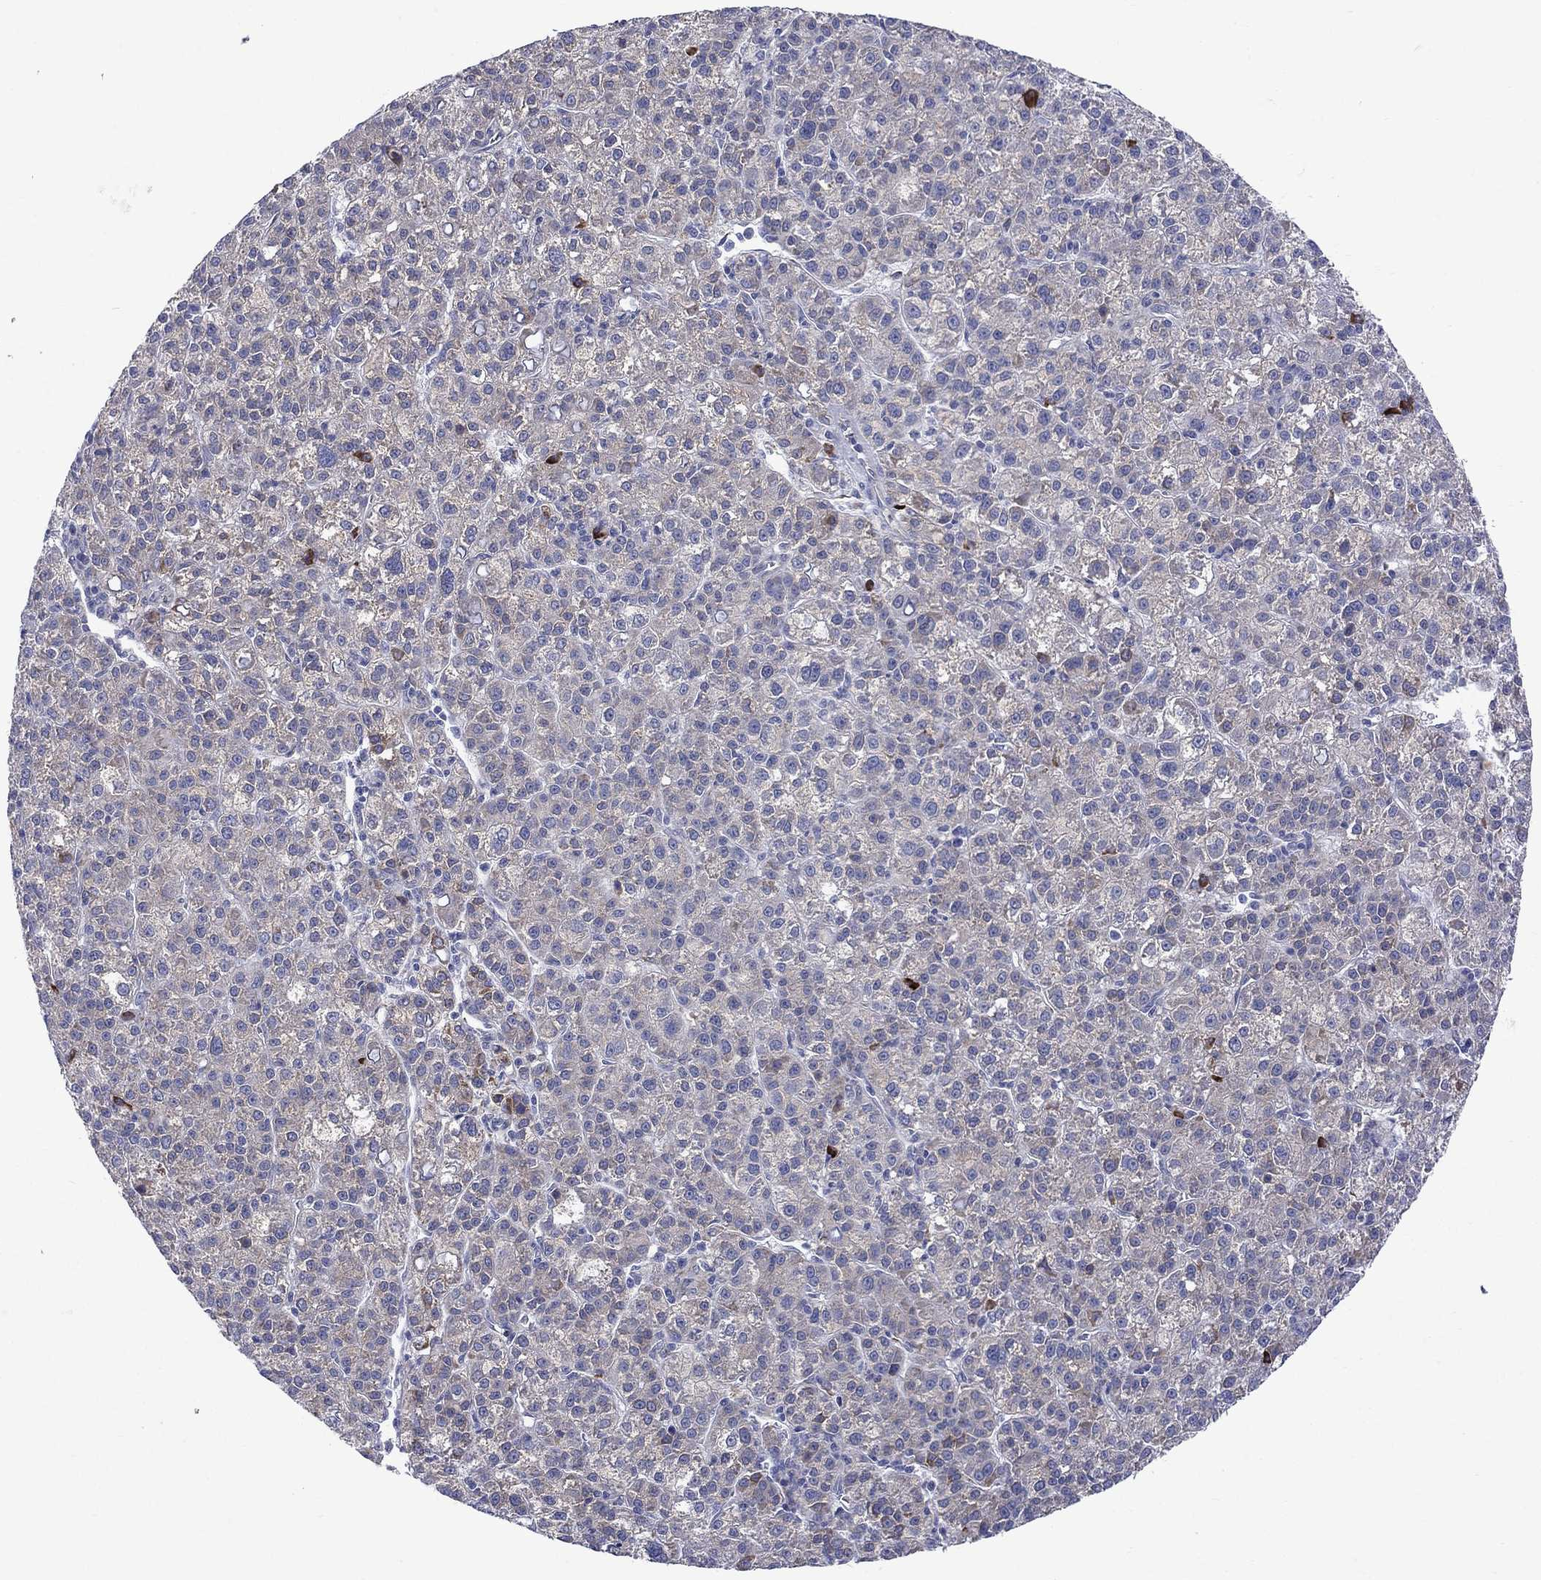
{"staining": {"intensity": "negative", "quantity": "none", "location": "none"}, "tissue": "liver cancer", "cell_type": "Tumor cells", "image_type": "cancer", "snomed": [{"axis": "morphology", "description": "Carcinoma, Hepatocellular, NOS"}, {"axis": "topography", "description": "Liver"}], "caption": "IHC of human liver cancer displays no expression in tumor cells.", "gene": "ASNS", "patient": {"sex": "female", "age": 60}}